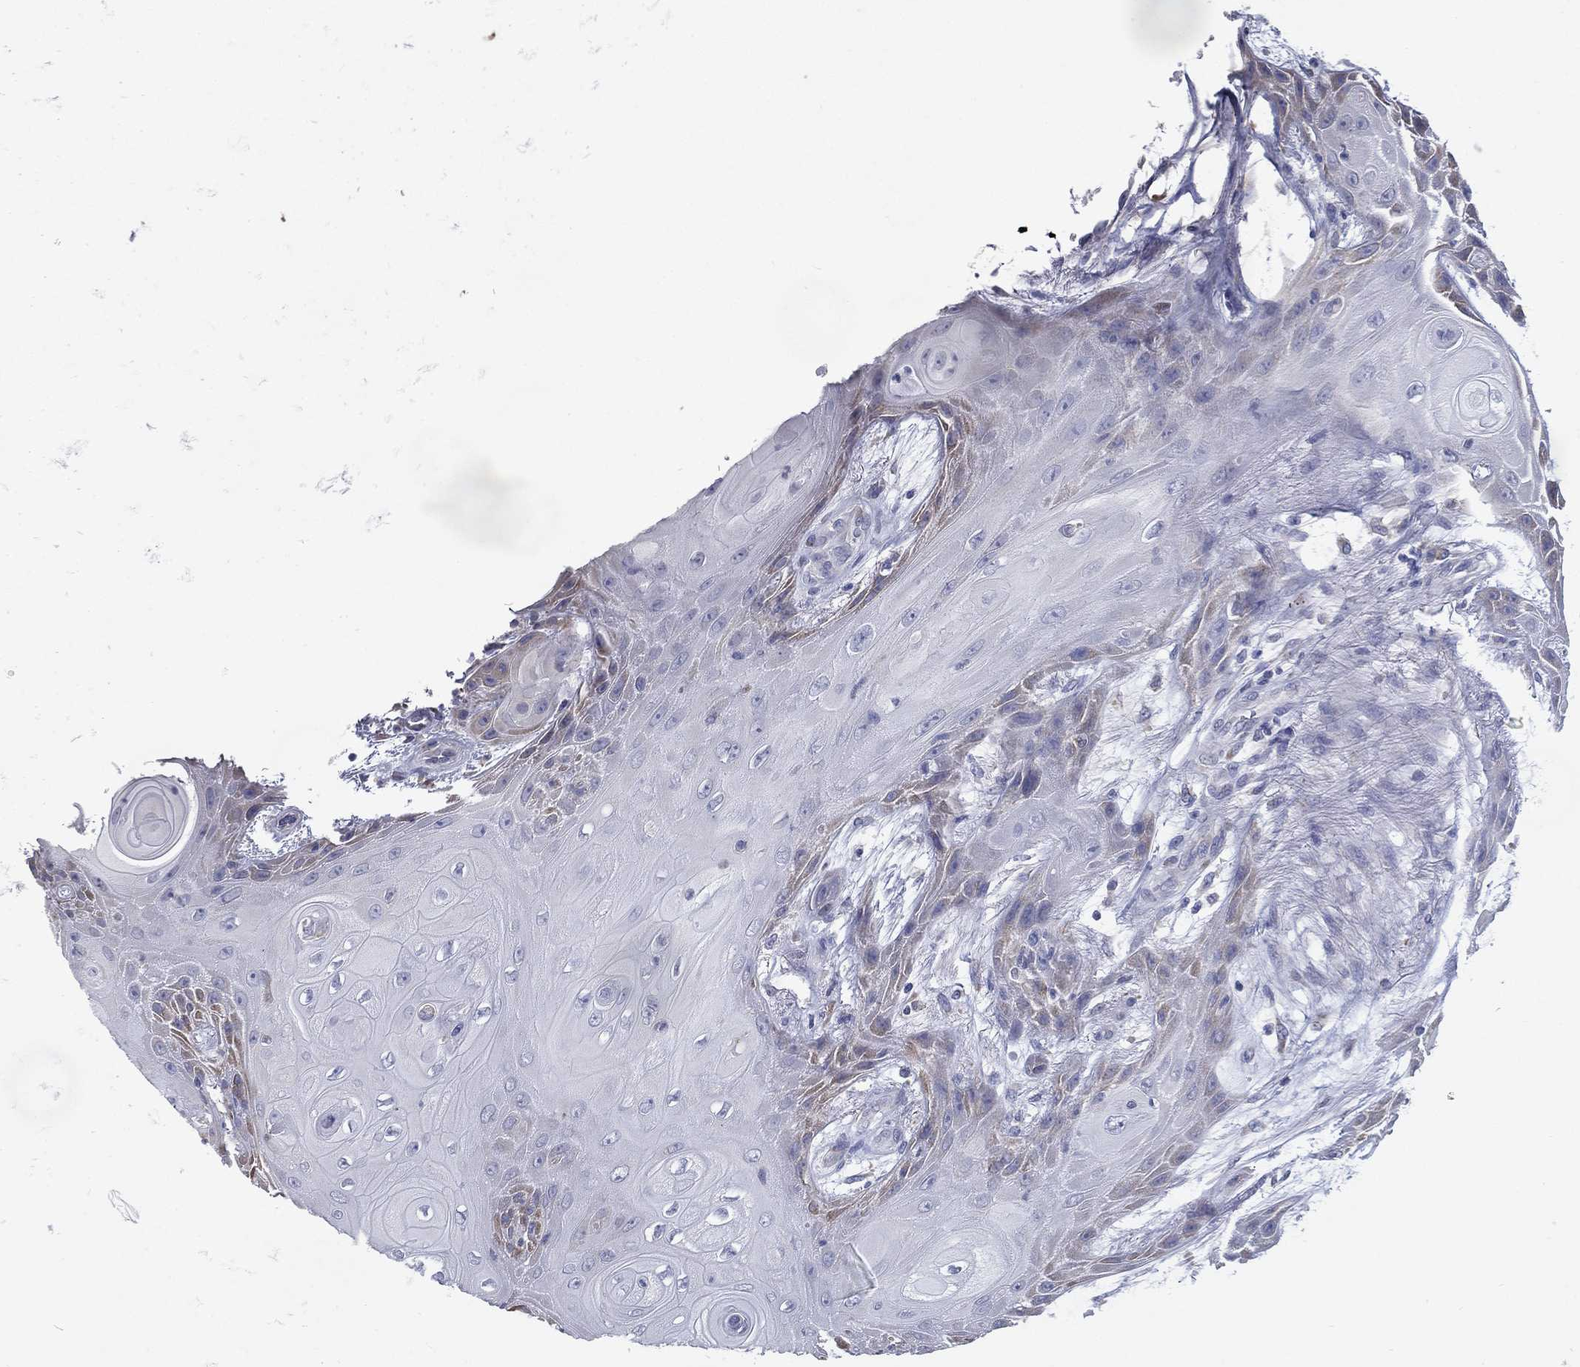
{"staining": {"intensity": "negative", "quantity": "none", "location": "none"}, "tissue": "skin cancer", "cell_type": "Tumor cells", "image_type": "cancer", "snomed": [{"axis": "morphology", "description": "Squamous cell carcinoma, NOS"}, {"axis": "topography", "description": "Skin"}], "caption": "The micrograph demonstrates no significant expression in tumor cells of skin squamous cell carcinoma.", "gene": "C19orf18", "patient": {"sex": "male", "age": 62}}